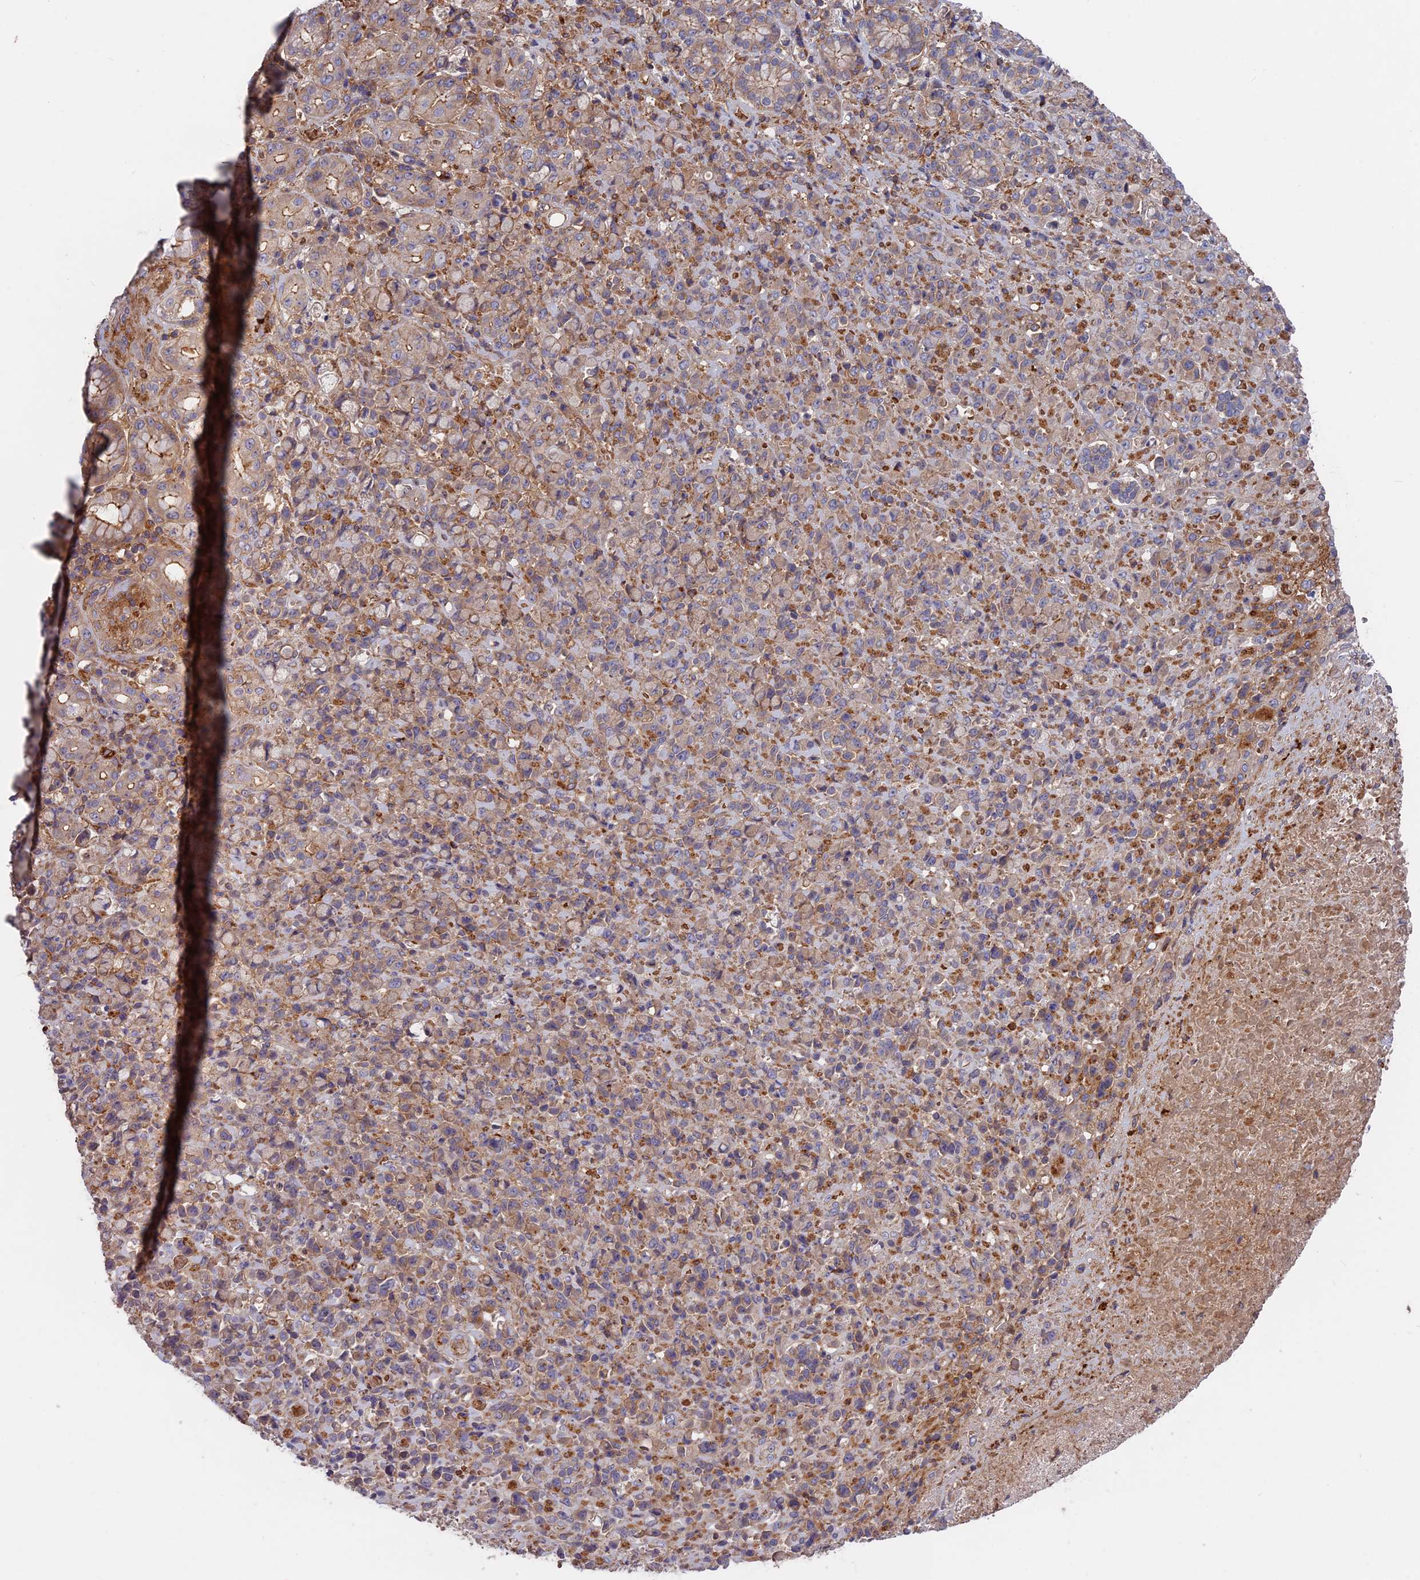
{"staining": {"intensity": "weak", "quantity": ">75%", "location": "cytoplasmic/membranous"}, "tissue": "stomach cancer", "cell_type": "Tumor cells", "image_type": "cancer", "snomed": [{"axis": "morphology", "description": "Normal tissue, NOS"}, {"axis": "morphology", "description": "Adenocarcinoma, NOS"}, {"axis": "topography", "description": "Stomach"}], "caption": "Stomach cancer (adenocarcinoma) stained for a protein displays weak cytoplasmic/membranous positivity in tumor cells.", "gene": "CPNE7", "patient": {"sex": "female", "age": 79}}